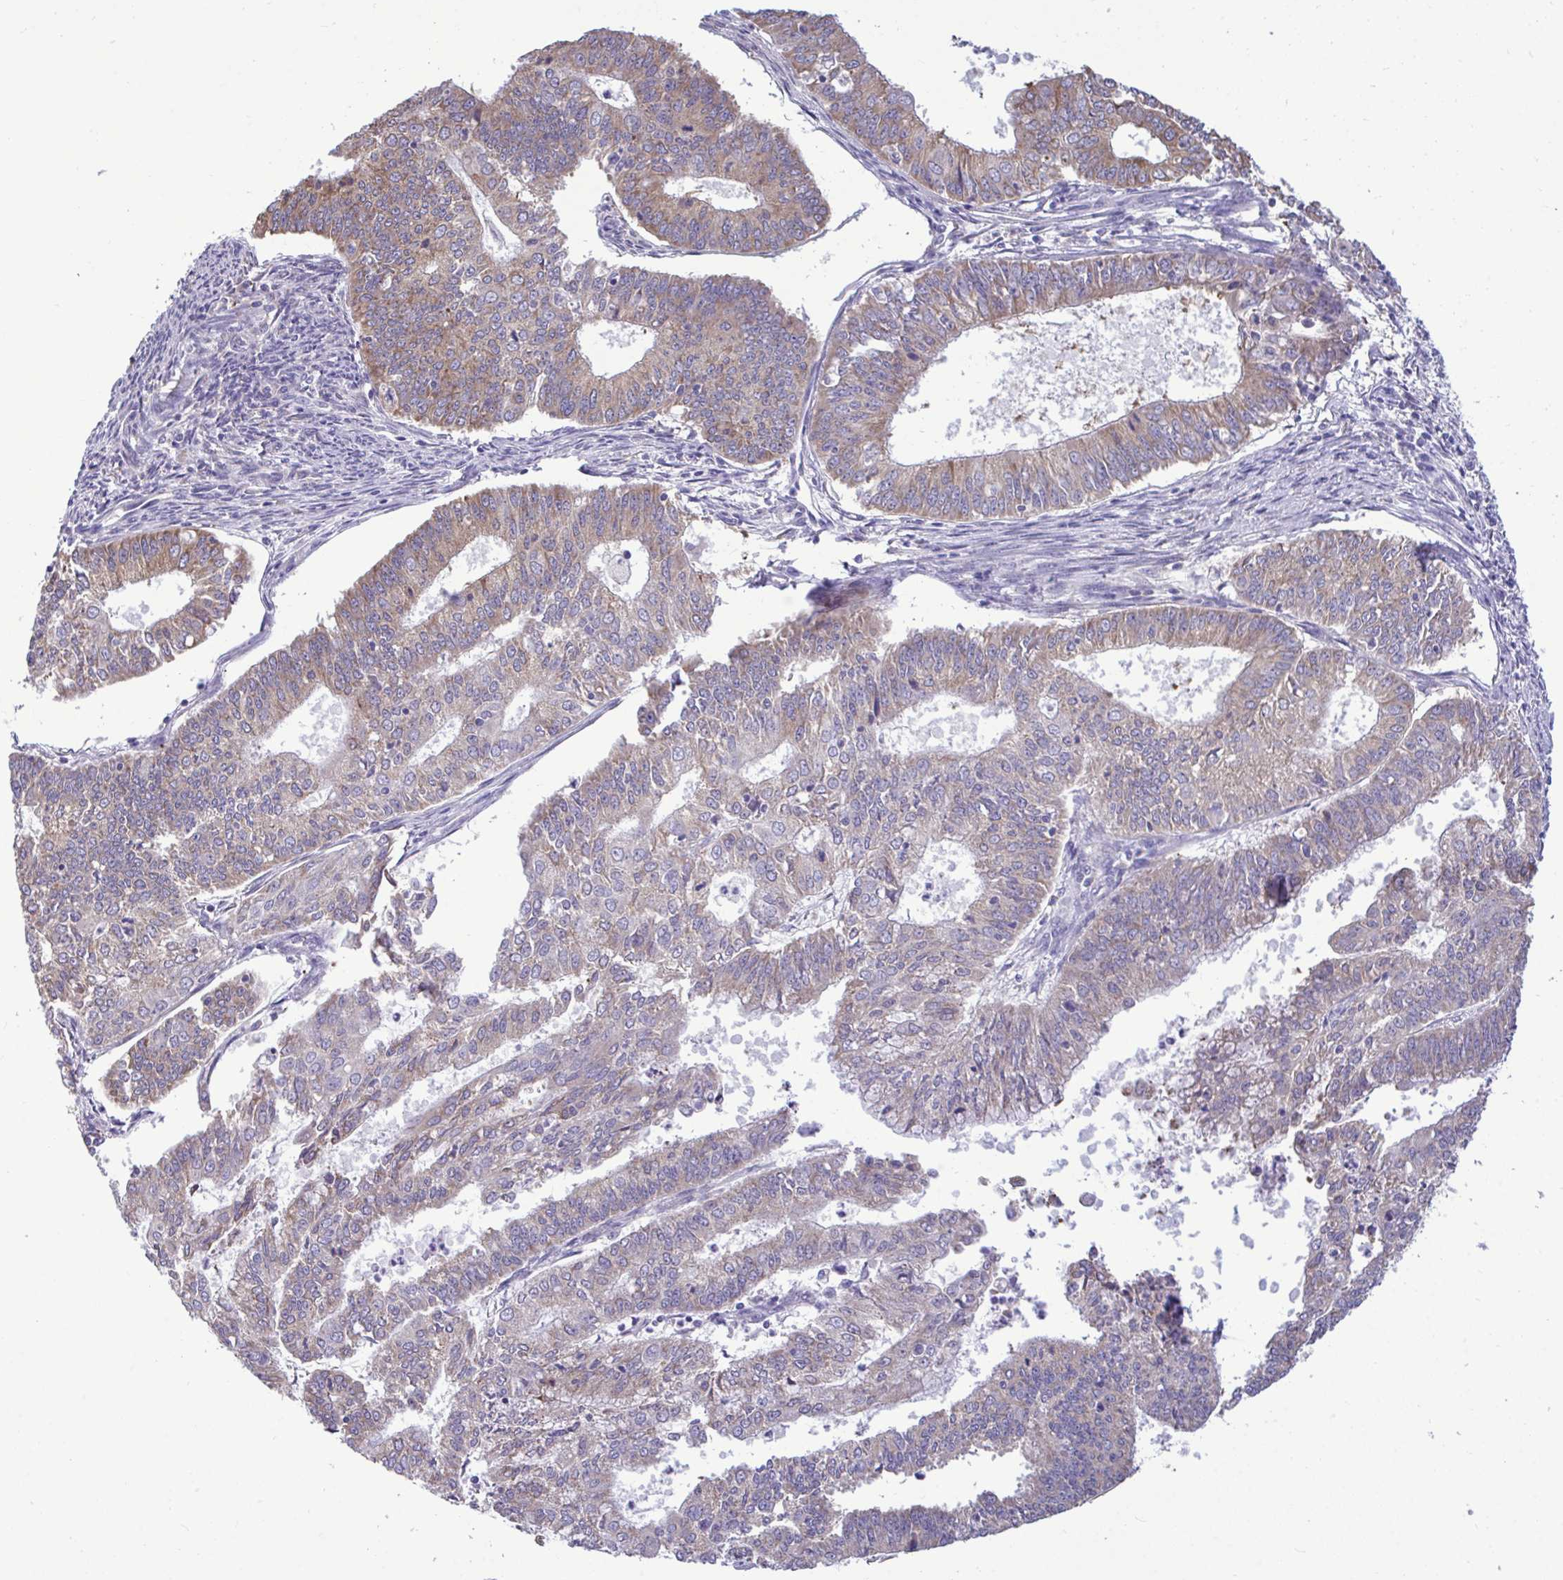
{"staining": {"intensity": "moderate", "quantity": "25%-75%", "location": "cytoplasmic/membranous"}, "tissue": "endometrial cancer", "cell_type": "Tumor cells", "image_type": "cancer", "snomed": [{"axis": "morphology", "description": "Adenocarcinoma, NOS"}, {"axis": "topography", "description": "Endometrium"}], "caption": "Immunohistochemistry of human endometrial cancer (adenocarcinoma) shows medium levels of moderate cytoplasmic/membranous expression in approximately 25%-75% of tumor cells.", "gene": "PIGK", "patient": {"sex": "female", "age": 61}}